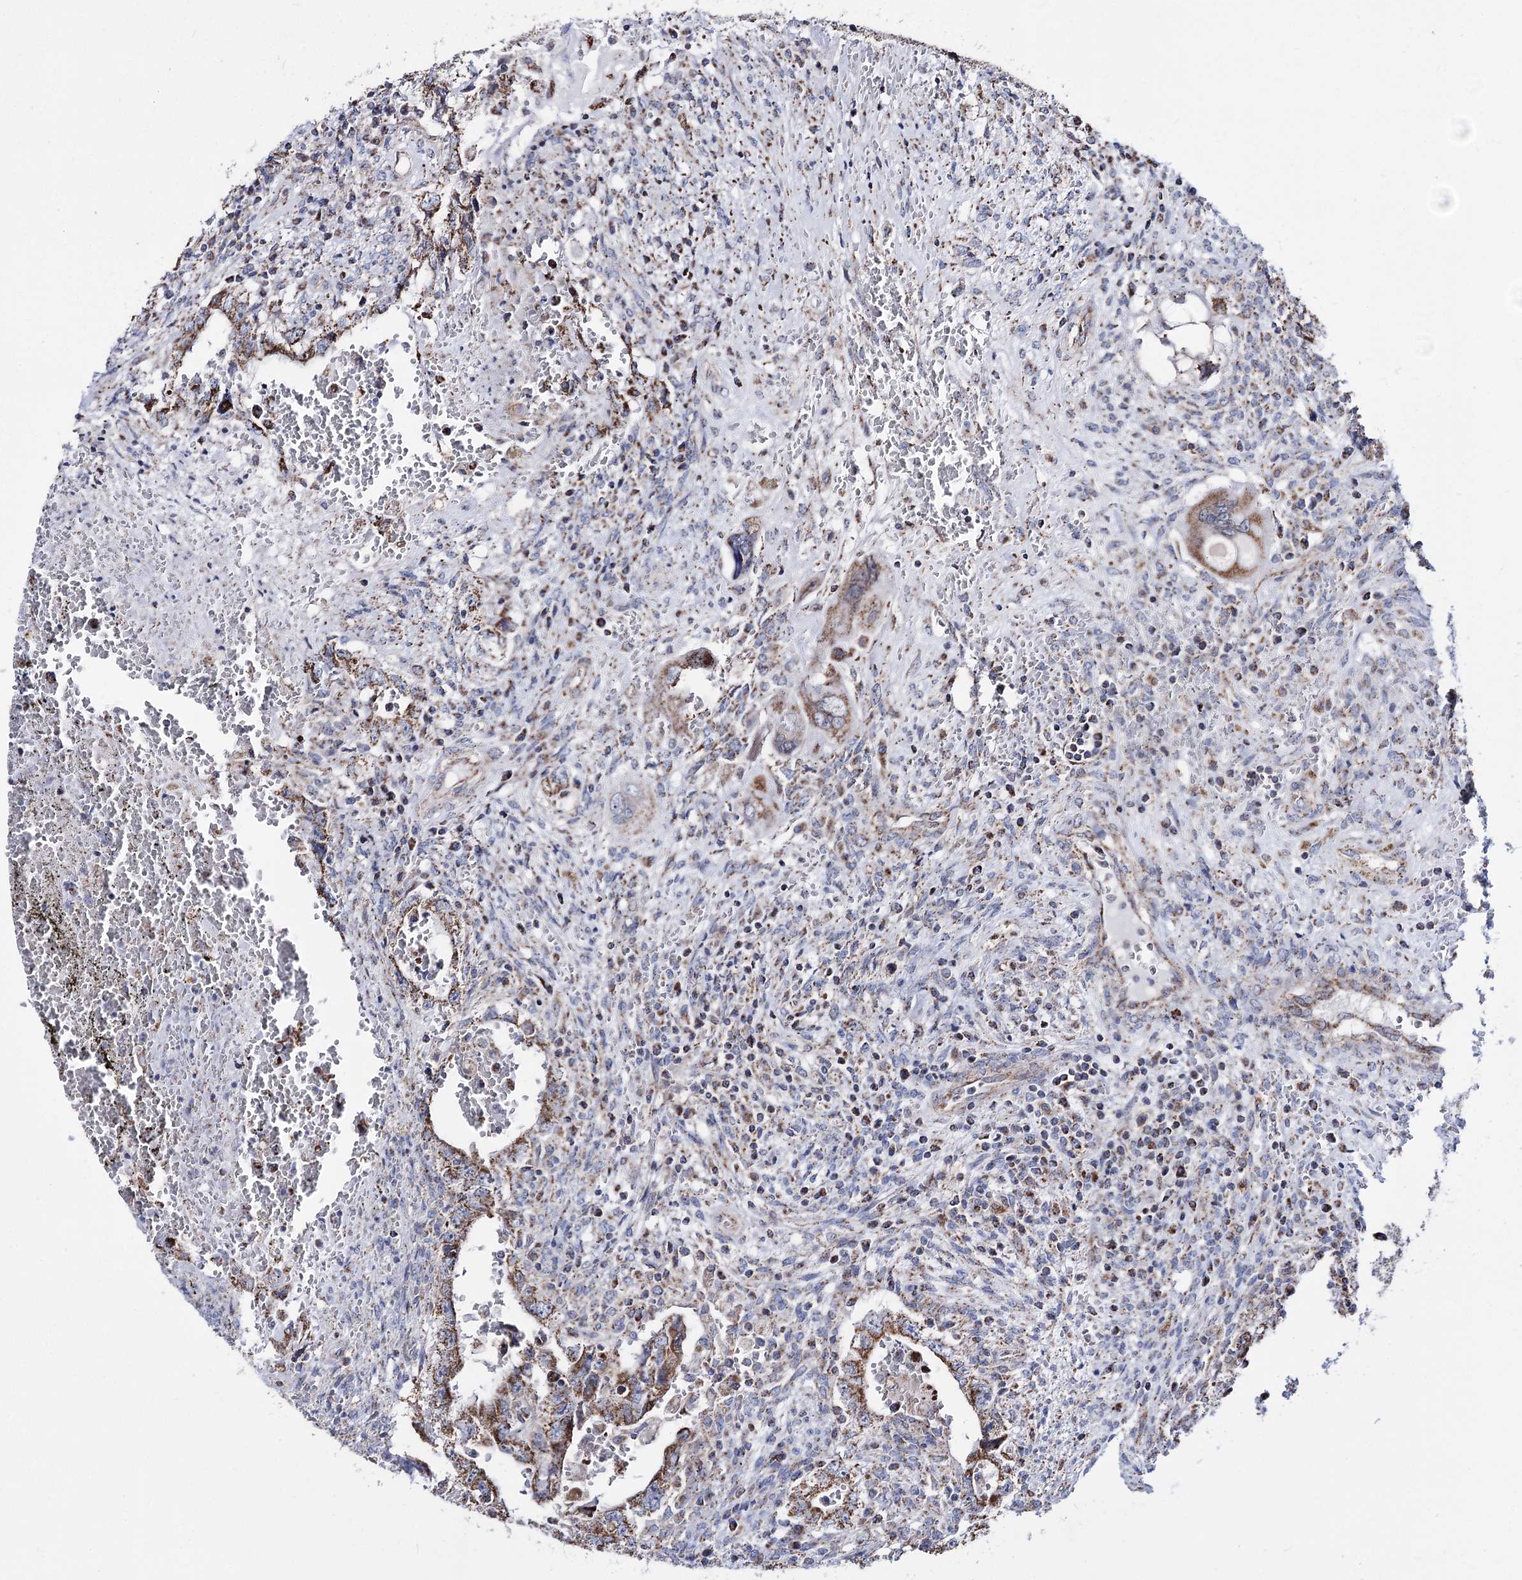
{"staining": {"intensity": "moderate", "quantity": ">75%", "location": "cytoplasmic/membranous"}, "tissue": "testis cancer", "cell_type": "Tumor cells", "image_type": "cancer", "snomed": [{"axis": "morphology", "description": "Carcinoma, Embryonal, NOS"}, {"axis": "topography", "description": "Testis"}], "caption": "IHC histopathology image of human testis embryonal carcinoma stained for a protein (brown), which demonstrates medium levels of moderate cytoplasmic/membranous positivity in approximately >75% of tumor cells.", "gene": "CREB3L4", "patient": {"sex": "male", "age": 26}}